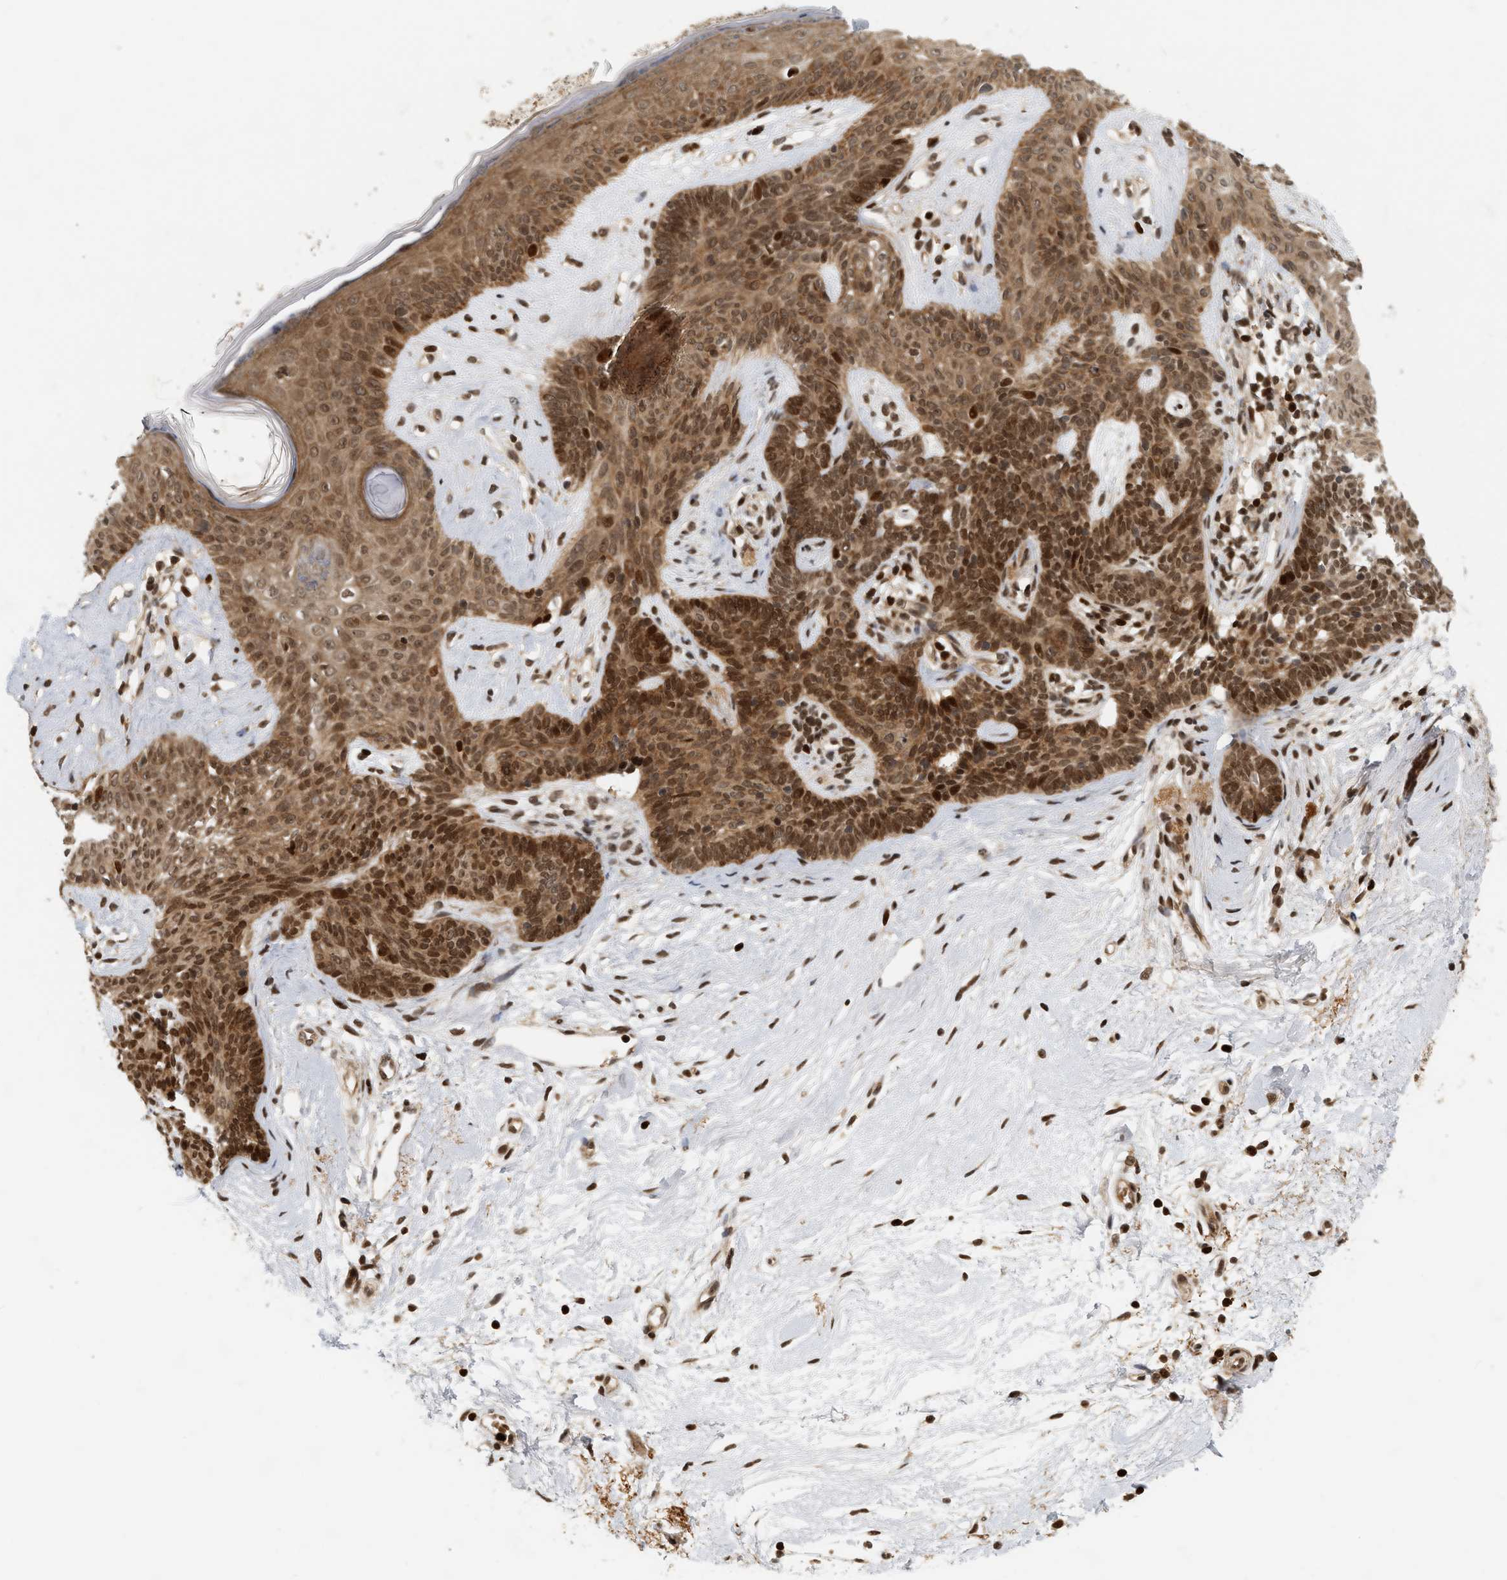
{"staining": {"intensity": "moderate", "quantity": ">75%", "location": "cytoplasmic/membranous,nuclear"}, "tissue": "skin cancer", "cell_type": "Tumor cells", "image_type": "cancer", "snomed": [{"axis": "morphology", "description": "Developmental malformation"}, {"axis": "morphology", "description": "Basal cell carcinoma"}, {"axis": "topography", "description": "Skin"}], "caption": "Immunohistochemistry (IHC) of human skin basal cell carcinoma exhibits medium levels of moderate cytoplasmic/membranous and nuclear positivity in approximately >75% of tumor cells.", "gene": "NFE2L2", "patient": {"sex": "female", "age": 62}}